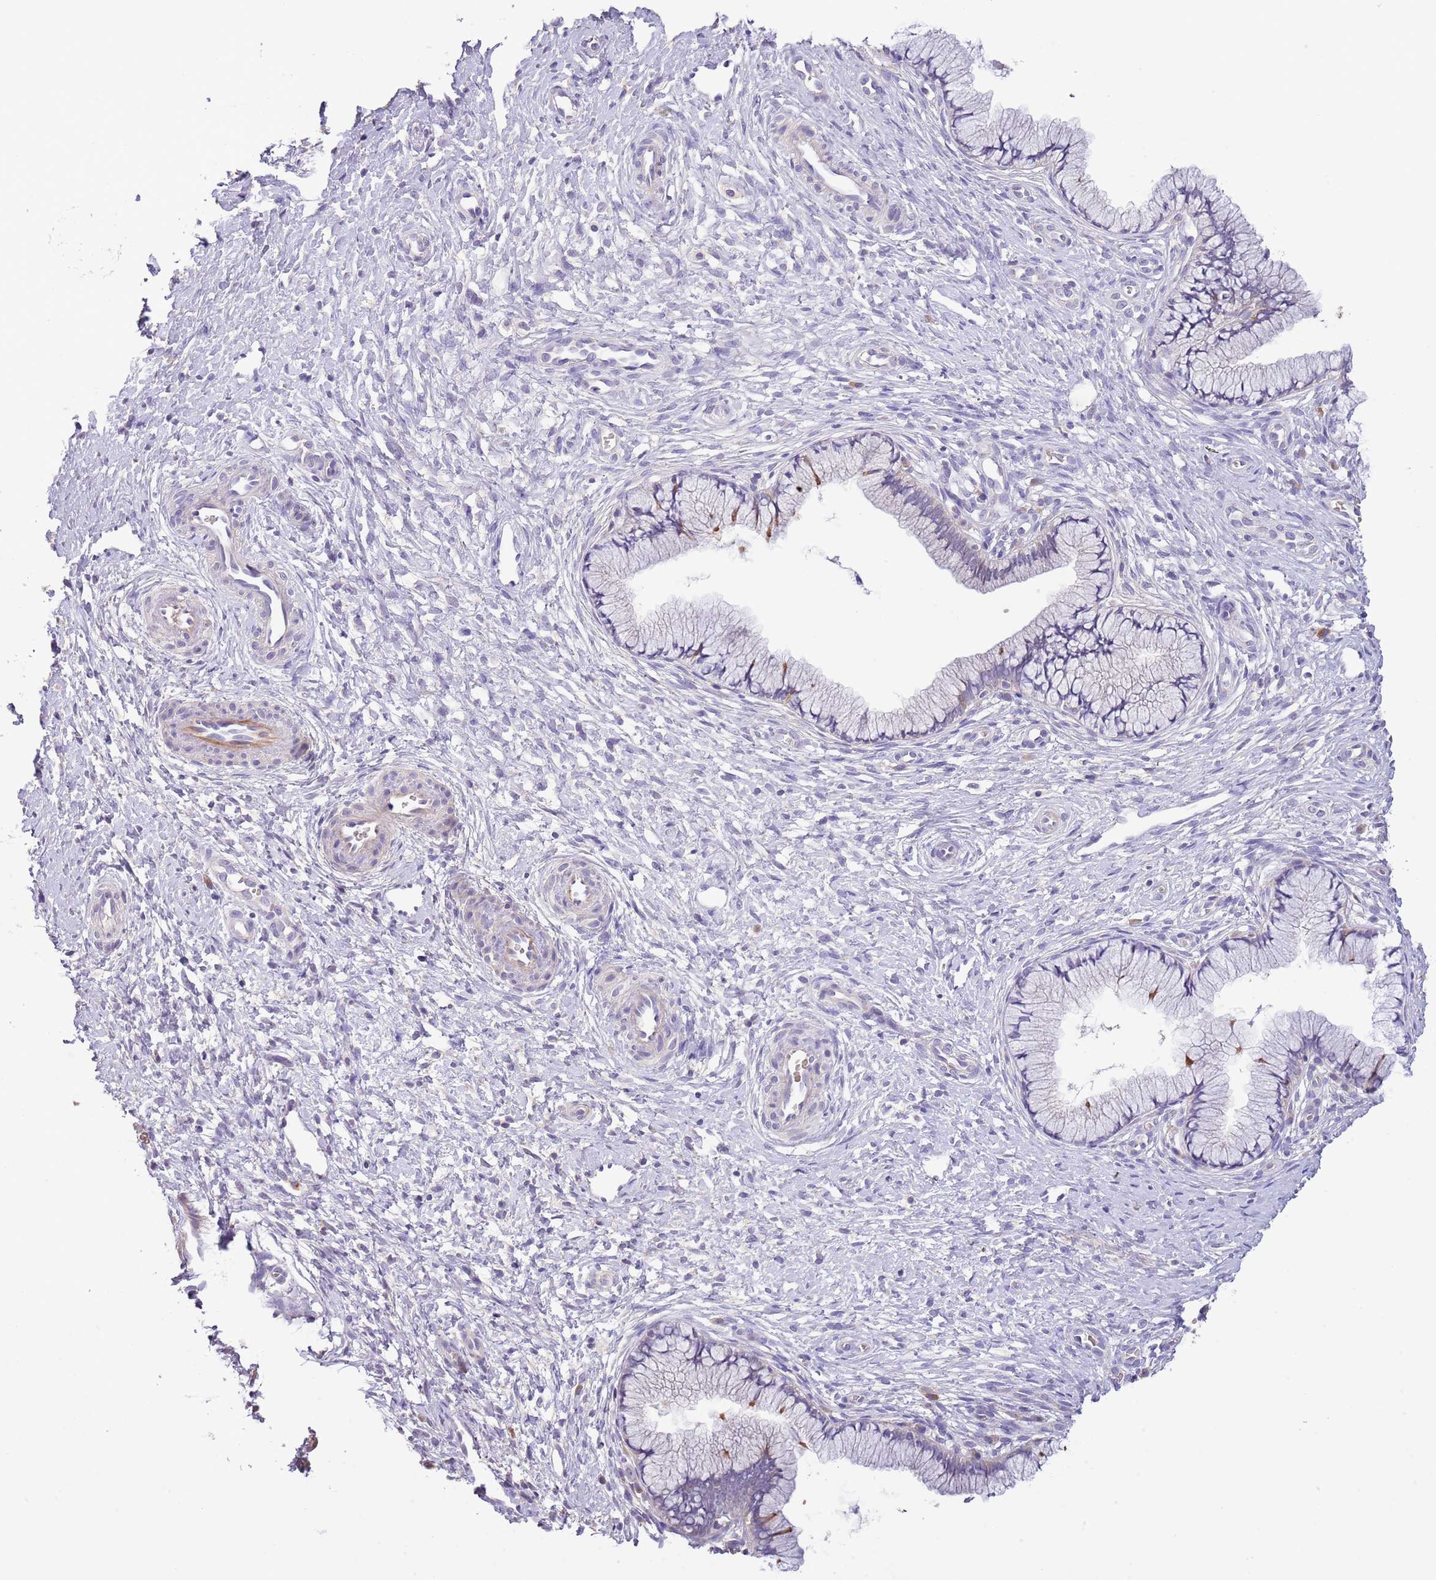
{"staining": {"intensity": "weak", "quantity": "<25%", "location": "cytoplasmic/membranous"}, "tissue": "cervix", "cell_type": "Glandular cells", "image_type": "normal", "snomed": [{"axis": "morphology", "description": "Normal tissue, NOS"}, {"axis": "topography", "description": "Cervix"}], "caption": "Unremarkable cervix was stained to show a protein in brown. There is no significant staining in glandular cells.", "gene": "ZNF658", "patient": {"sex": "female", "age": 36}}